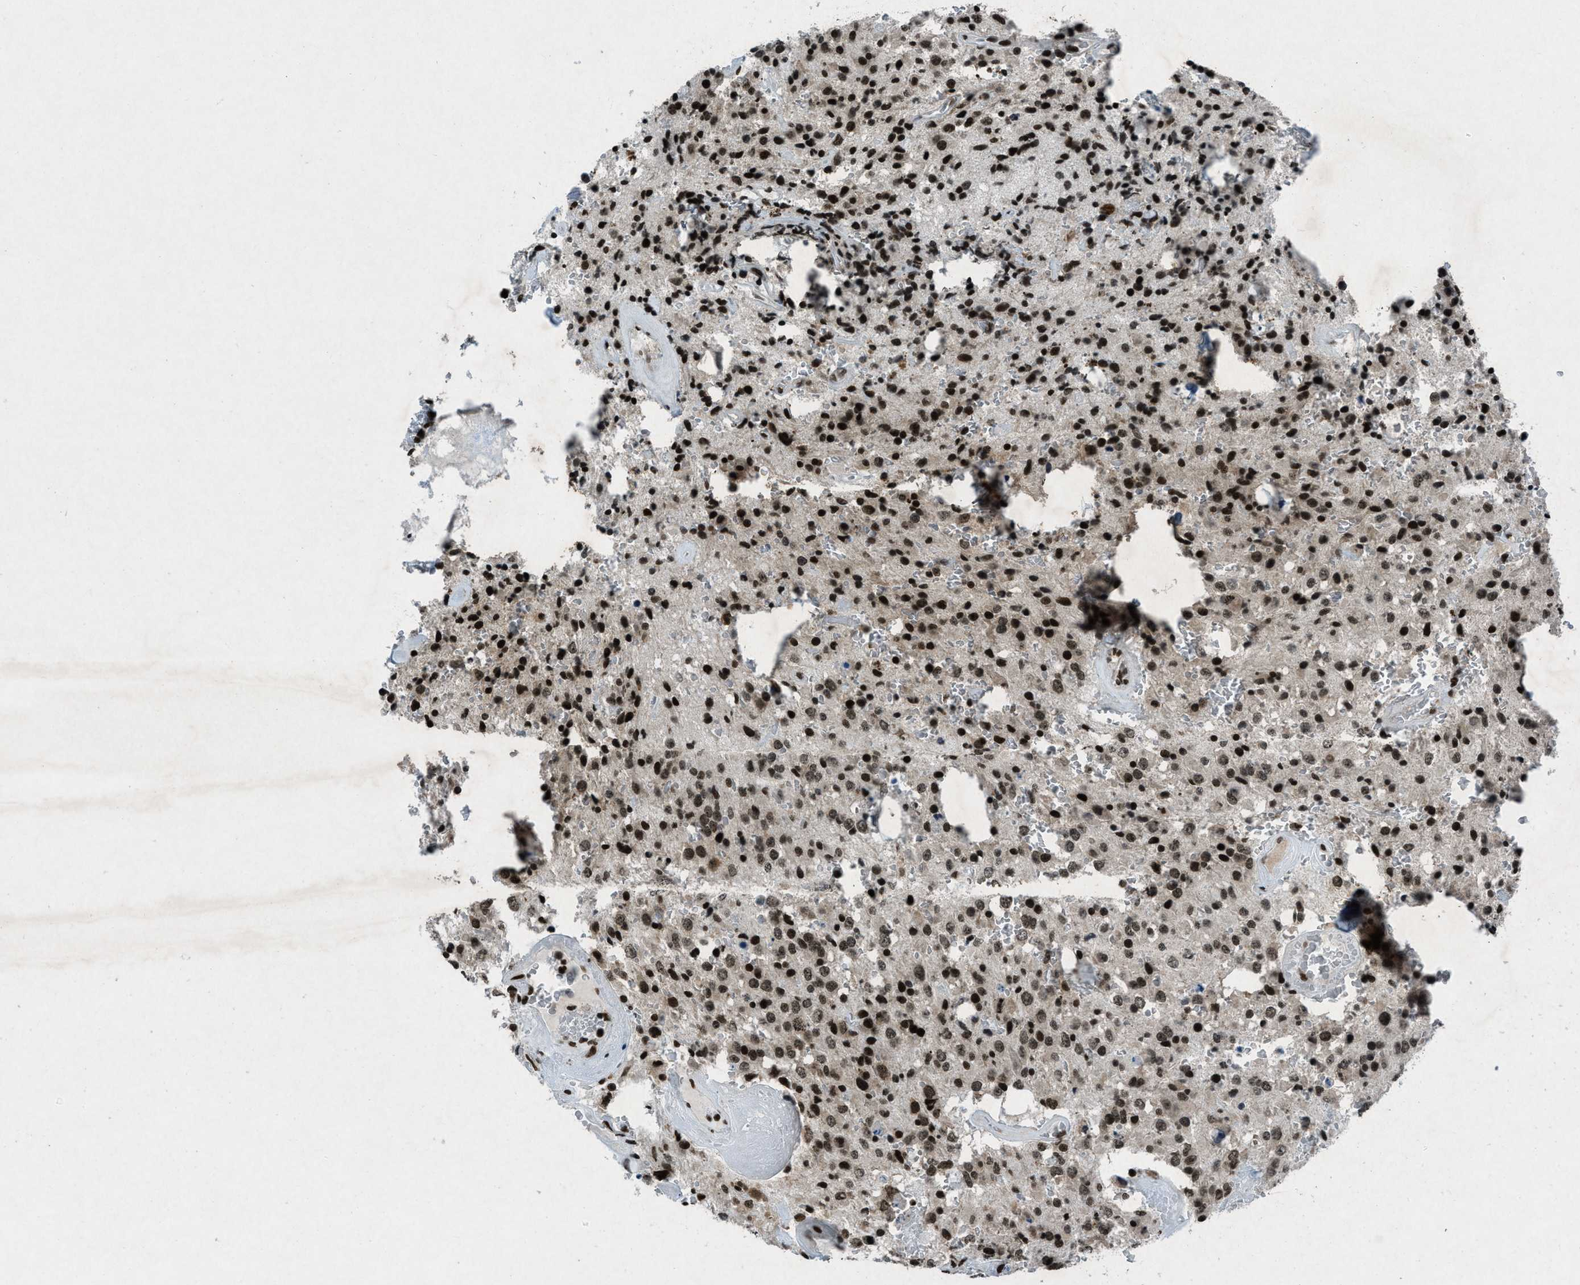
{"staining": {"intensity": "moderate", "quantity": ">75%", "location": "nuclear"}, "tissue": "glioma", "cell_type": "Tumor cells", "image_type": "cancer", "snomed": [{"axis": "morphology", "description": "Glioma, malignant, Low grade"}, {"axis": "topography", "description": "Brain"}], "caption": "Glioma stained for a protein (brown) displays moderate nuclear positive staining in approximately >75% of tumor cells.", "gene": "NXF1", "patient": {"sex": "male", "age": 58}}